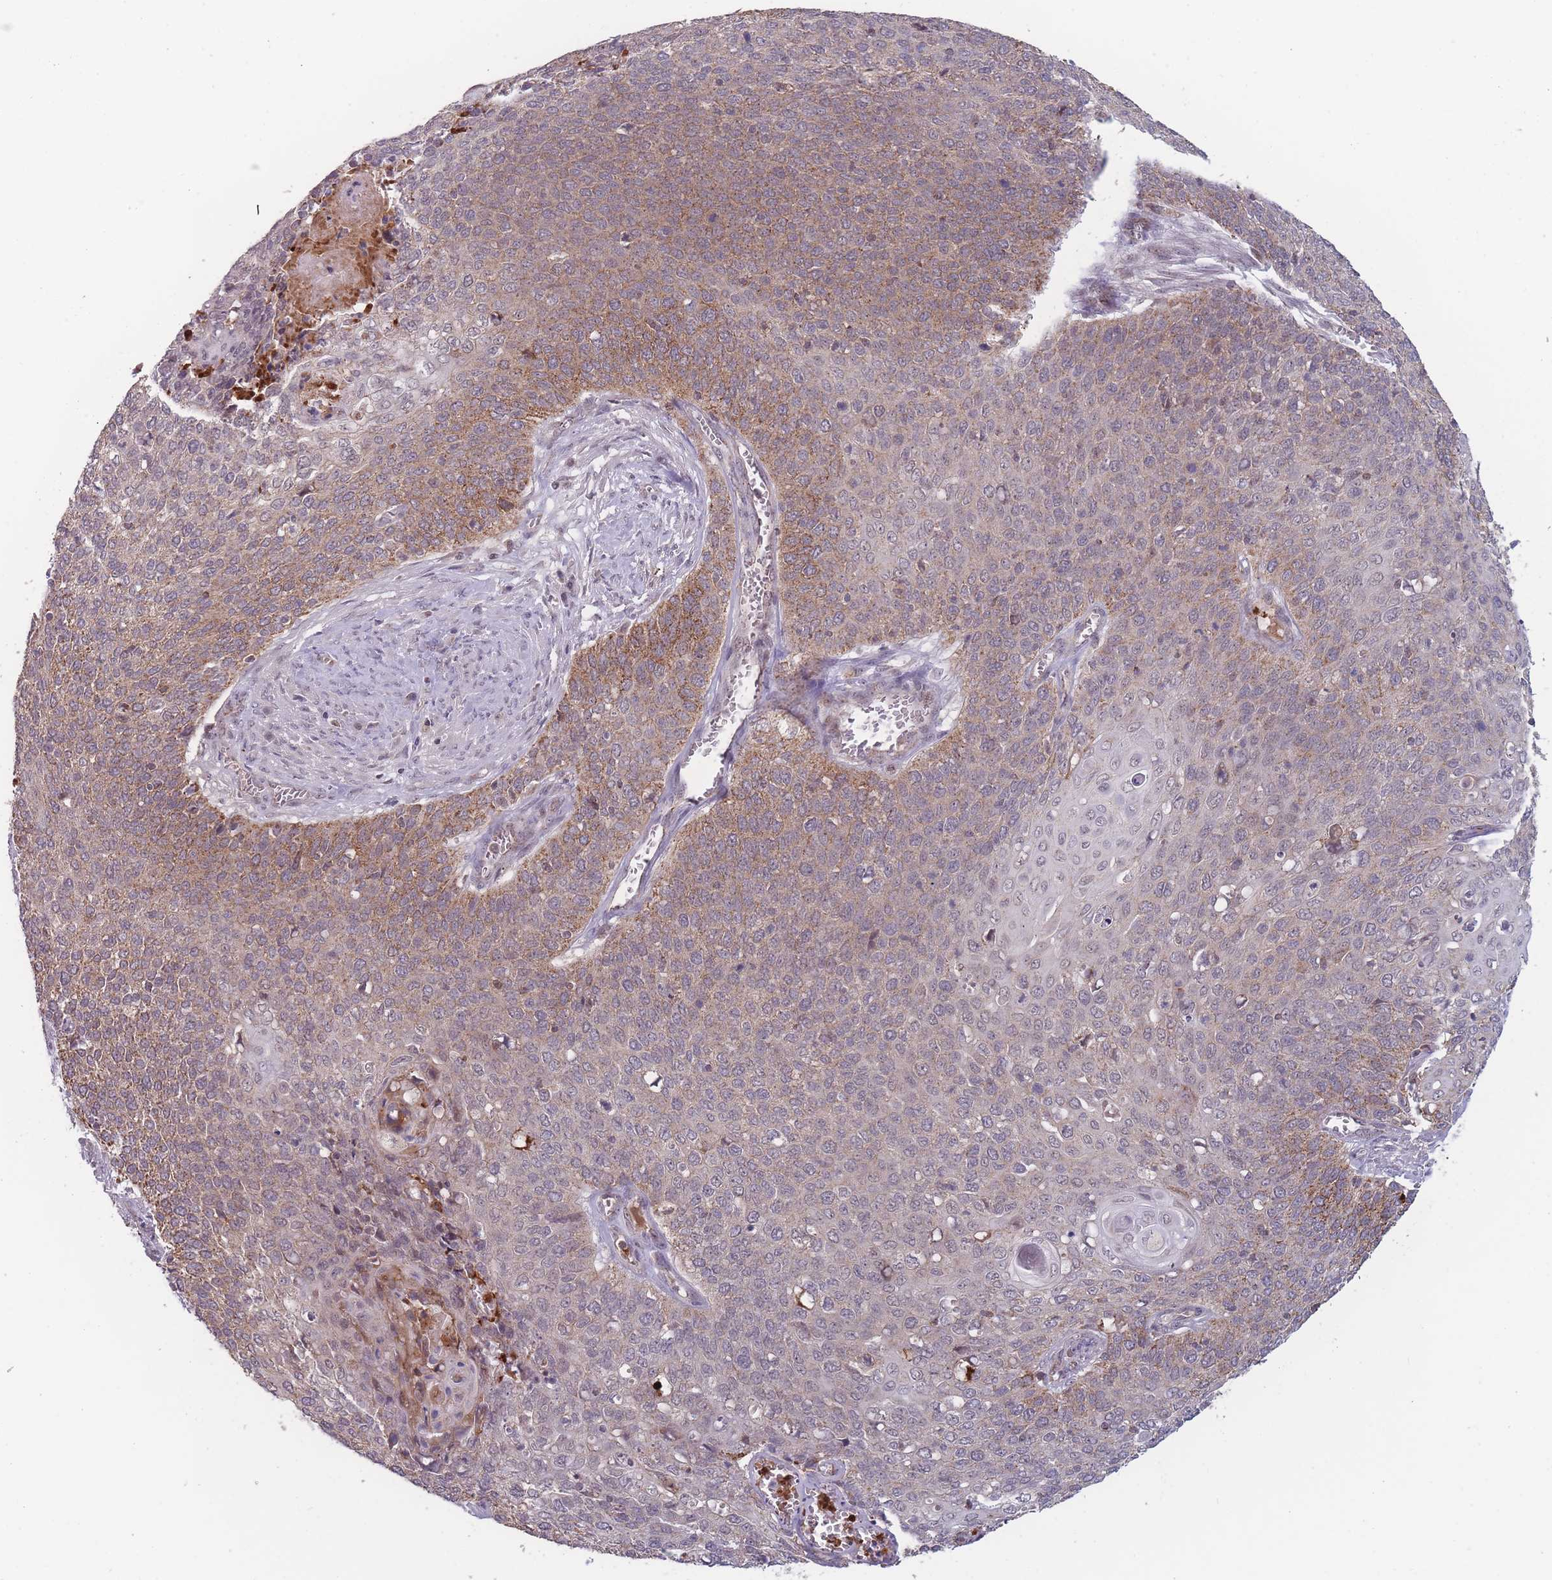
{"staining": {"intensity": "moderate", "quantity": "25%-75%", "location": "cytoplasmic/membranous"}, "tissue": "cervical cancer", "cell_type": "Tumor cells", "image_type": "cancer", "snomed": [{"axis": "morphology", "description": "Squamous cell carcinoma, NOS"}, {"axis": "topography", "description": "Cervix"}], "caption": "IHC micrograph of neoplastic tissue: human cervical cancer stained using IHC reveals medium levels of moderate protein expression localized specifically in the cytoplasmic/membranous of tumor cells, appearing as a cytoplasmic/membranous brown color.", "gene": "TMEM232", "patient": {"sex": "female", "age": 39}}